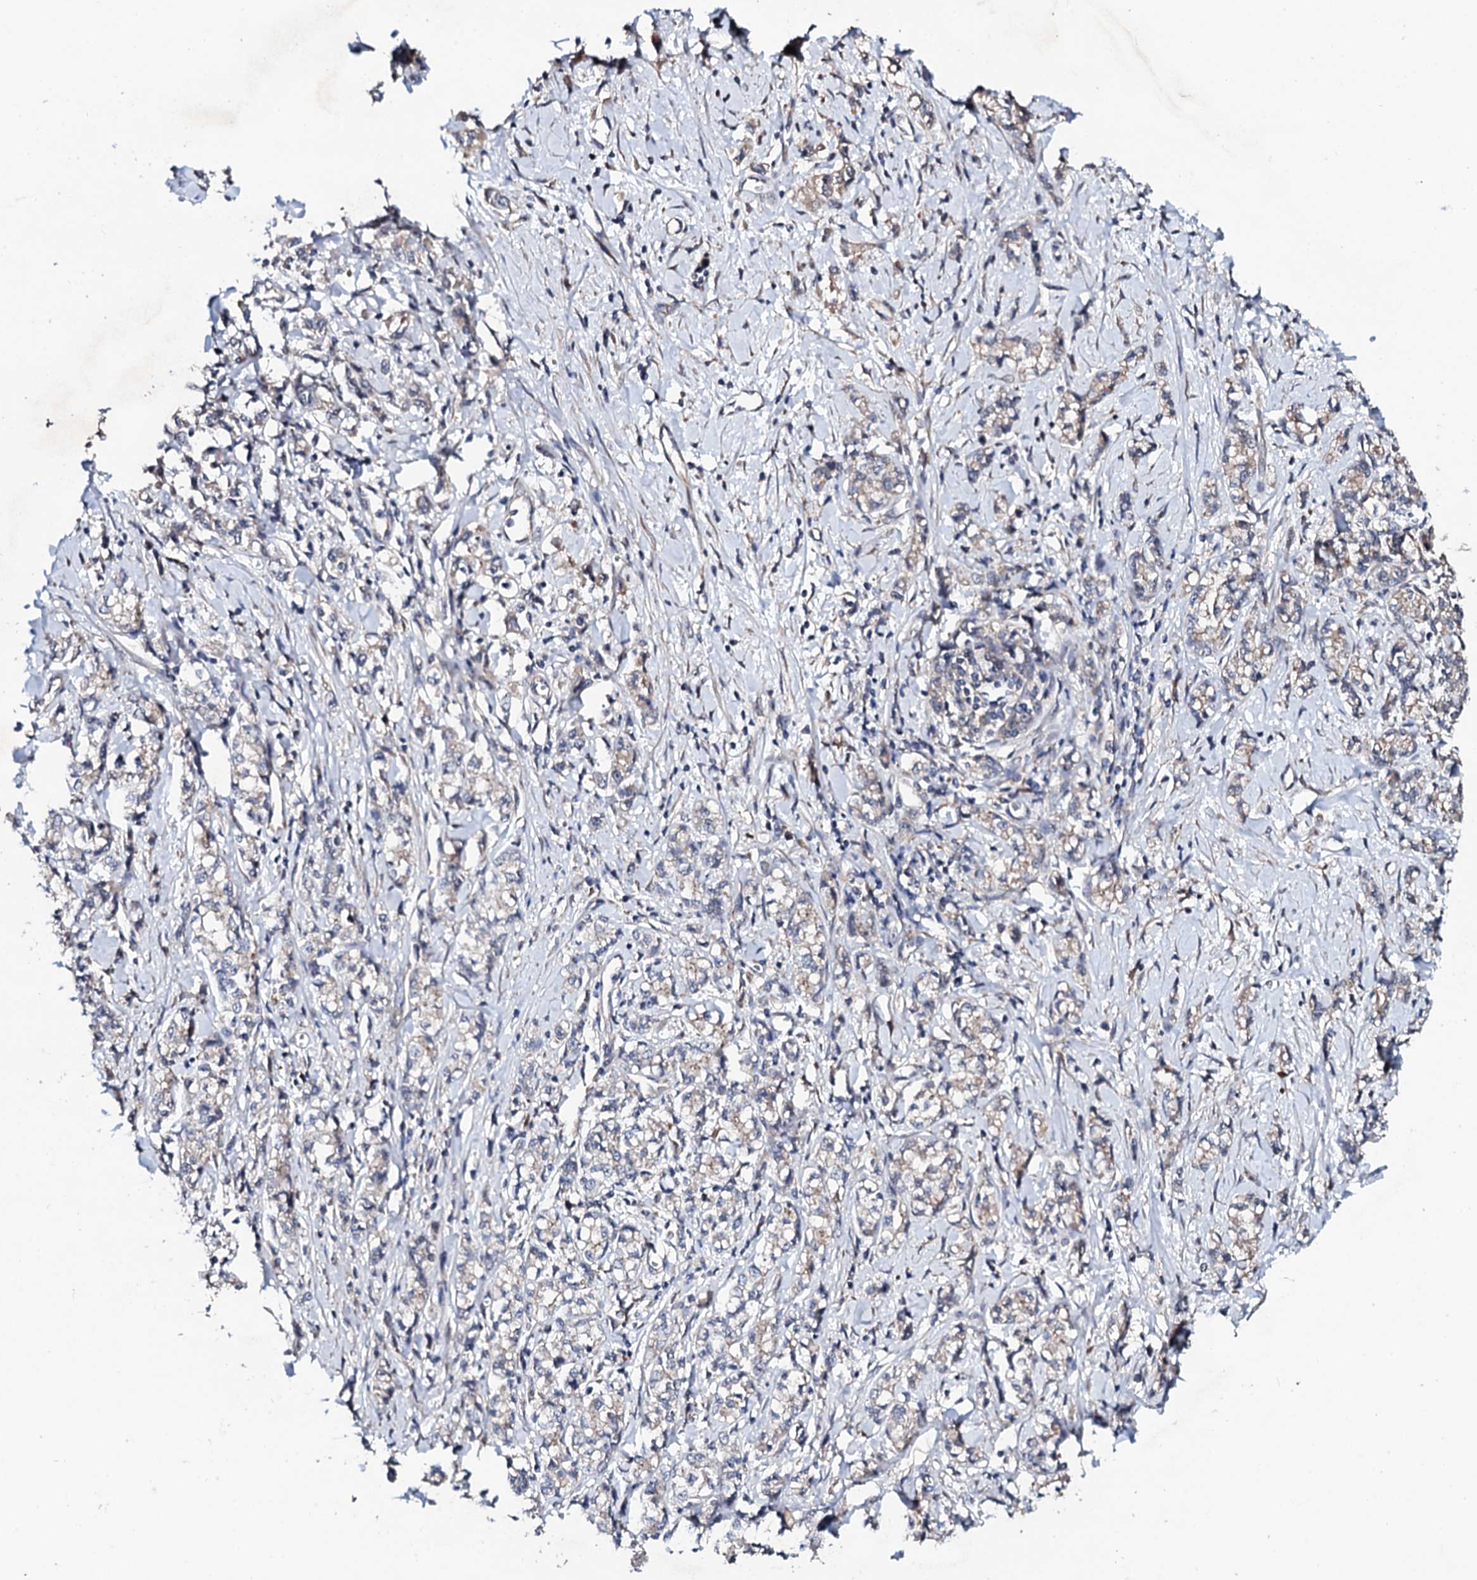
{"staining": {"intensity": "weak", "quantity": "<25%", "location": "cytoplasmic/membranous"}, "tissue": "stomach cancer", "cell_type": "Tumor cells", "image_type": "cancer", "snomed": [{"axis": "morphology", "description": "Adenocarcinoma, NOS"}, {"axis": "topography", "description": "Stomach"}], "caption": "Immunohistochemical staining of human adenocarcinoma (stomach) reveals no significant staining in tumor cells.", "gene": "IP6K1", "patient": {"sex": "female", "age": 76}}